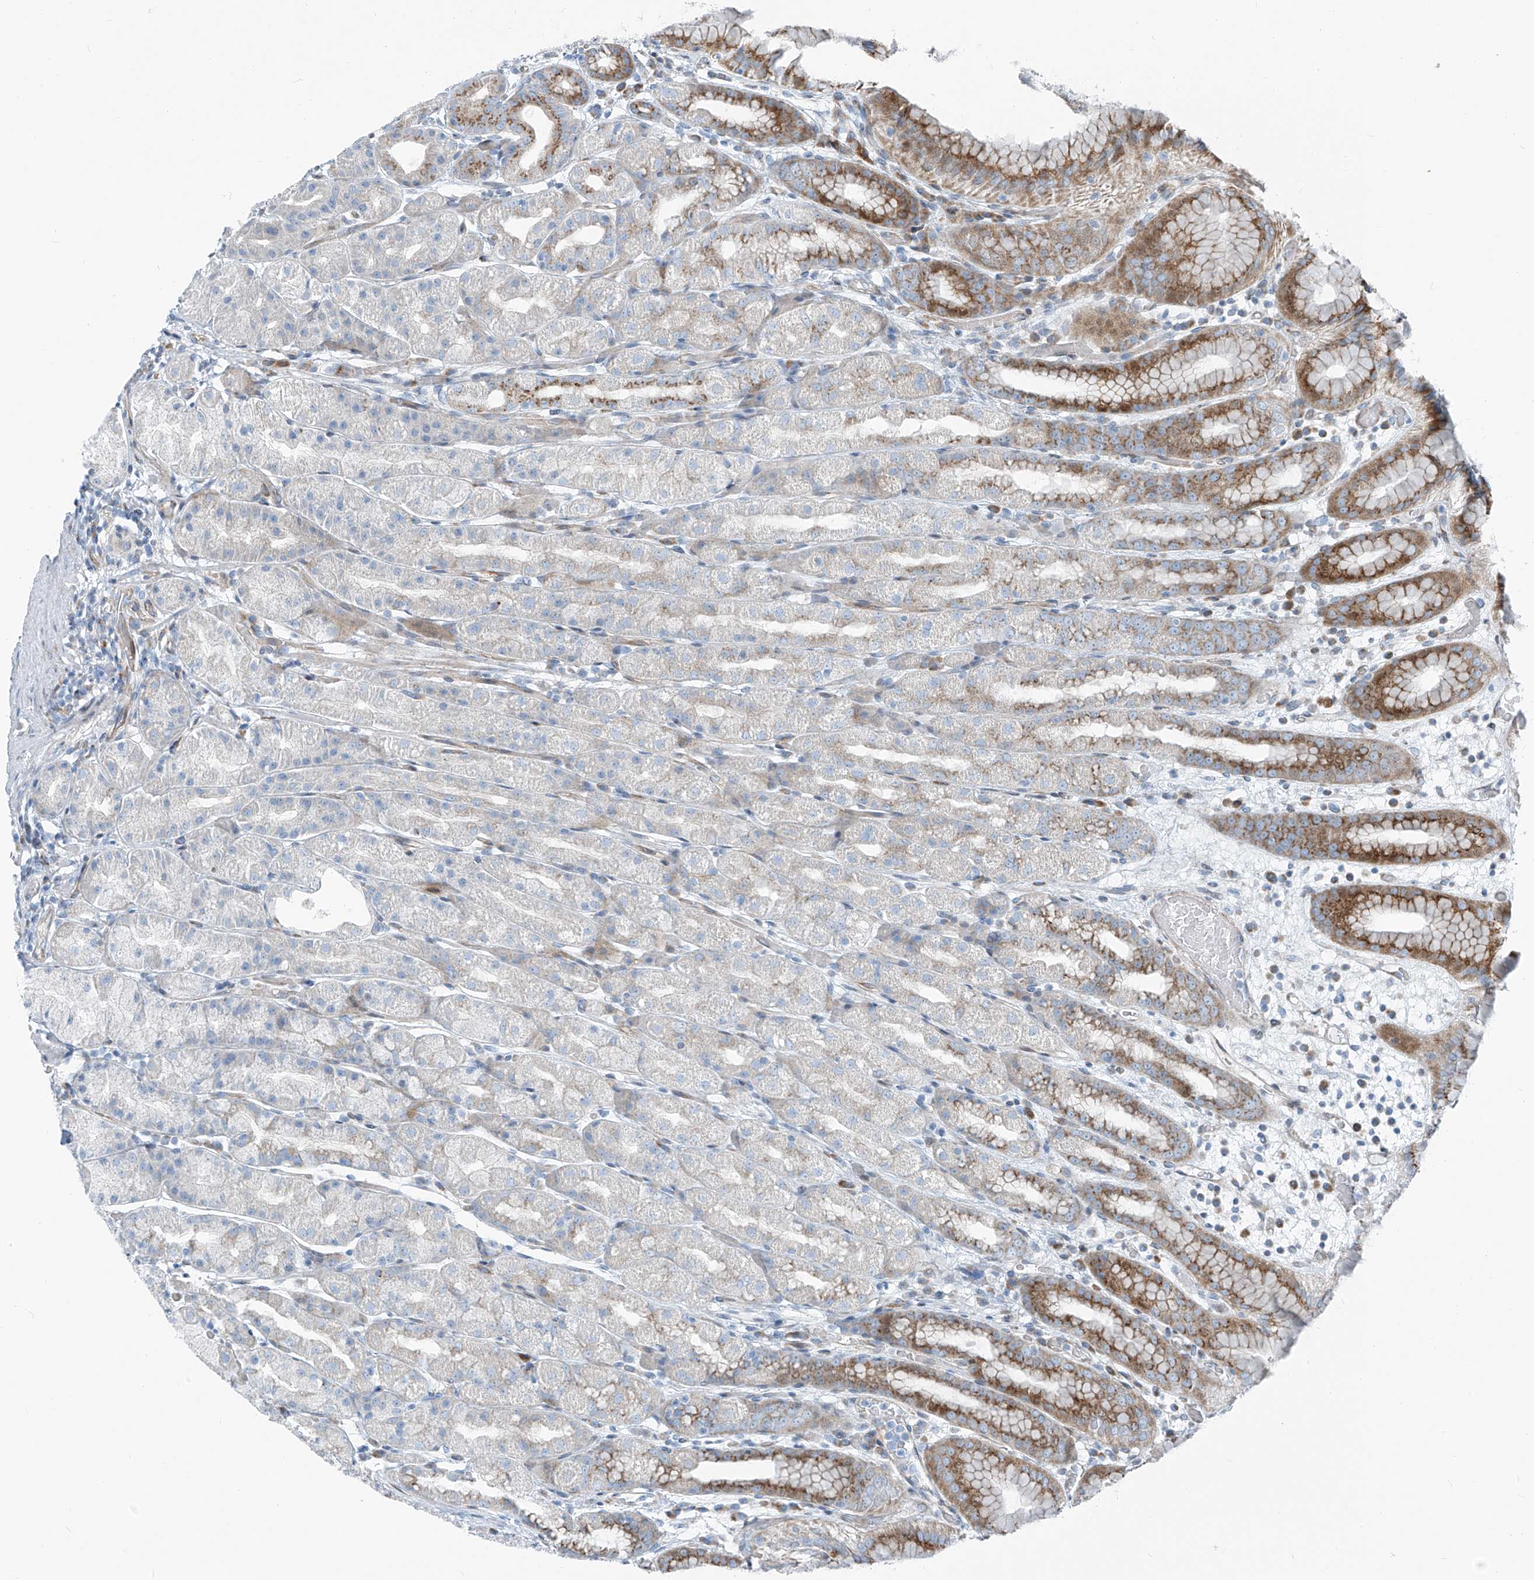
{"staining": {"intensity": "moderate", "quantity": "<25%", "location": "cytoplasmic/membranous"}, "tissue": "stomach", "cell_type": "Glandular cells", "image_type": "normal", "snomed": [{"axis": "morphology", "description": "Normal tissue, NOS"}, {"axis": "topography", "description": "Stomach, upper"}], "caption": "Immunohistochemical staining of benign stomach displays moderate cytoplasmic/membranous protein positivity in approximately <25% of glandular cells.", "gene": "HIC2", "patient": {"sex": "male", "age": 68}}